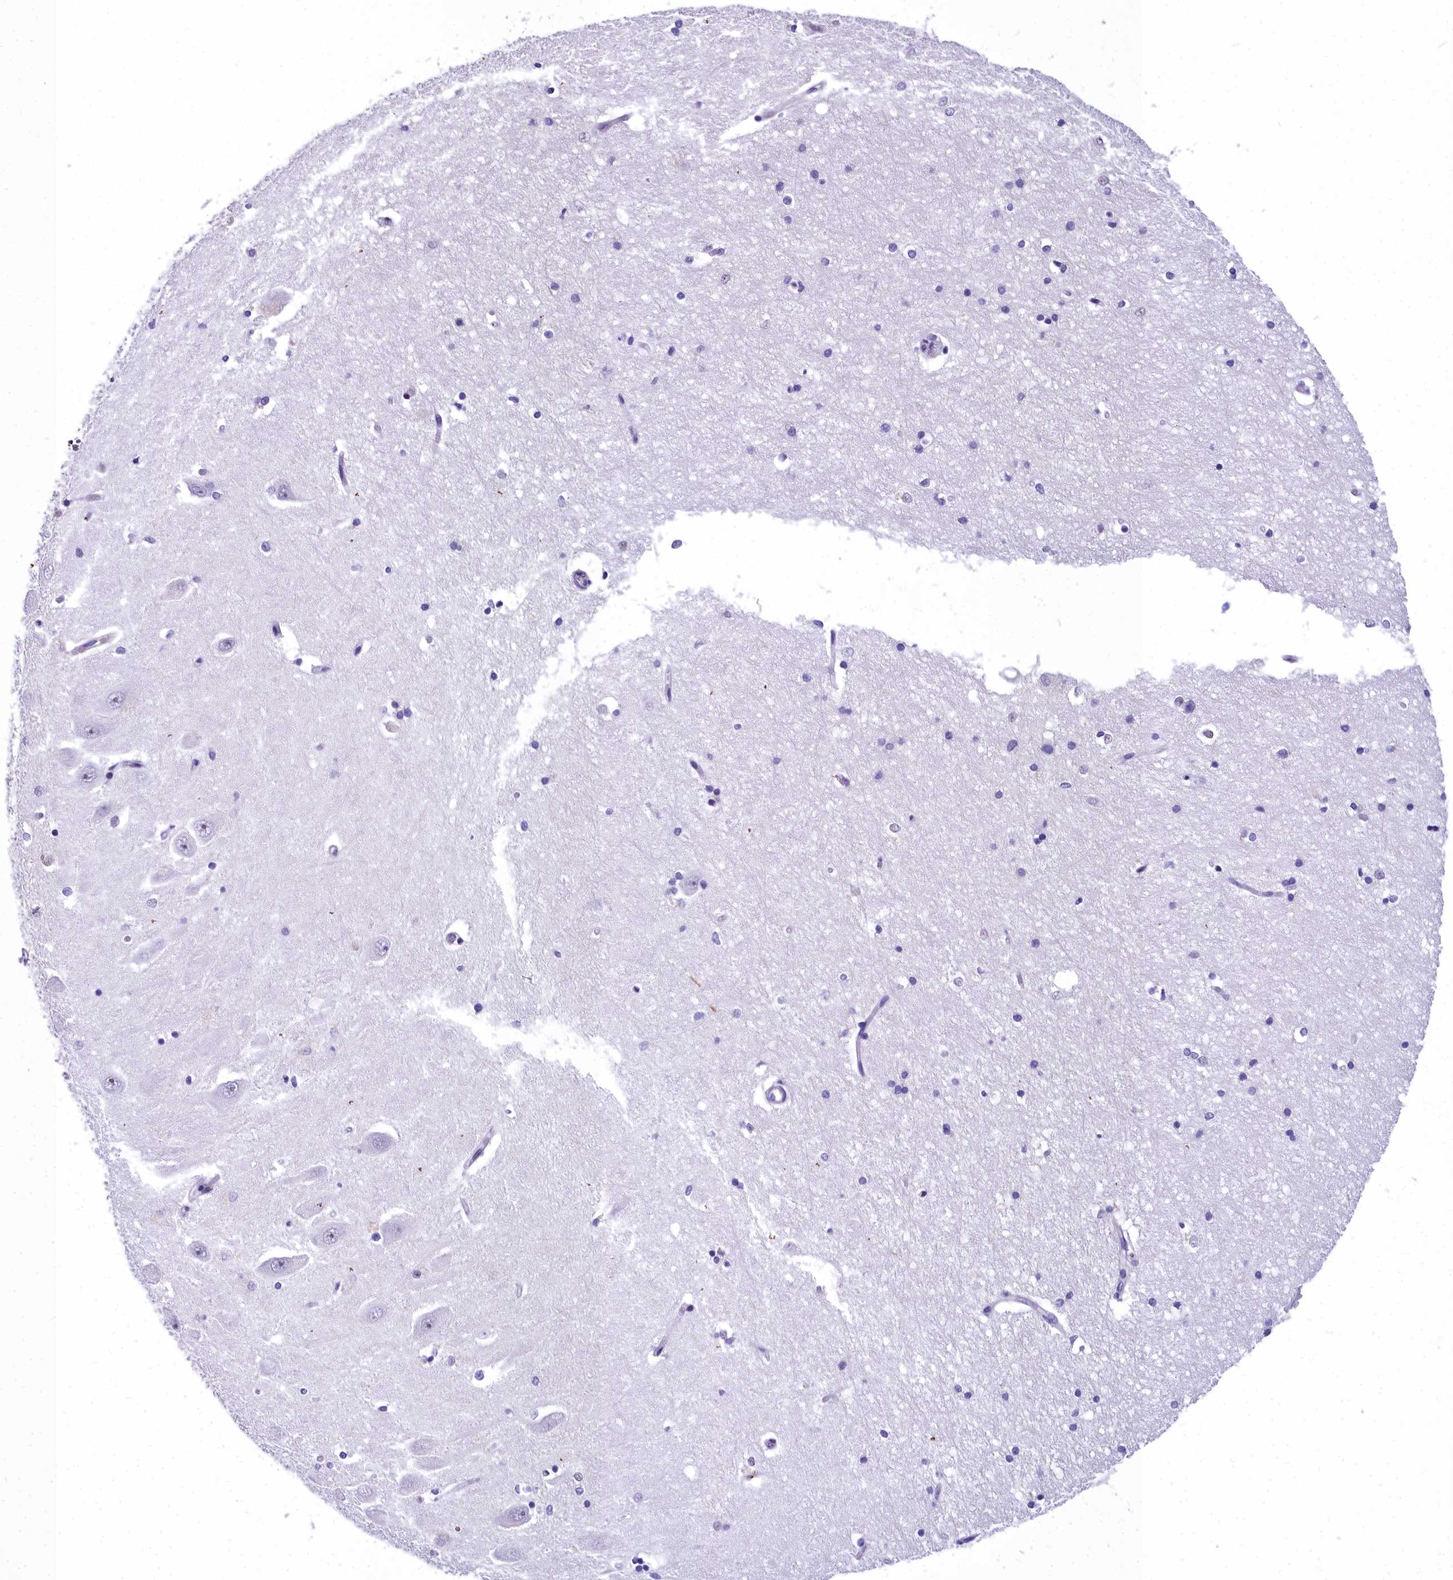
{"staining": {"intensity": "negative", "quantity": "none", "location": "none"}, "tissue": "hippocampus", "cell_type": "Glial cells", "image_type": "normal", "snomed": [{"axis": "morphology", "description": "Normal tissue, NOS"}, {"axis": "topography", "description": "Hippocampus"}], "caption": "IHC micrograph of normal hippocampus stained for a protein (brown), which exhibits no positivity in glial cells.", "gene": "TIMM22", "patient": {"sex": "male", "age": 45}}